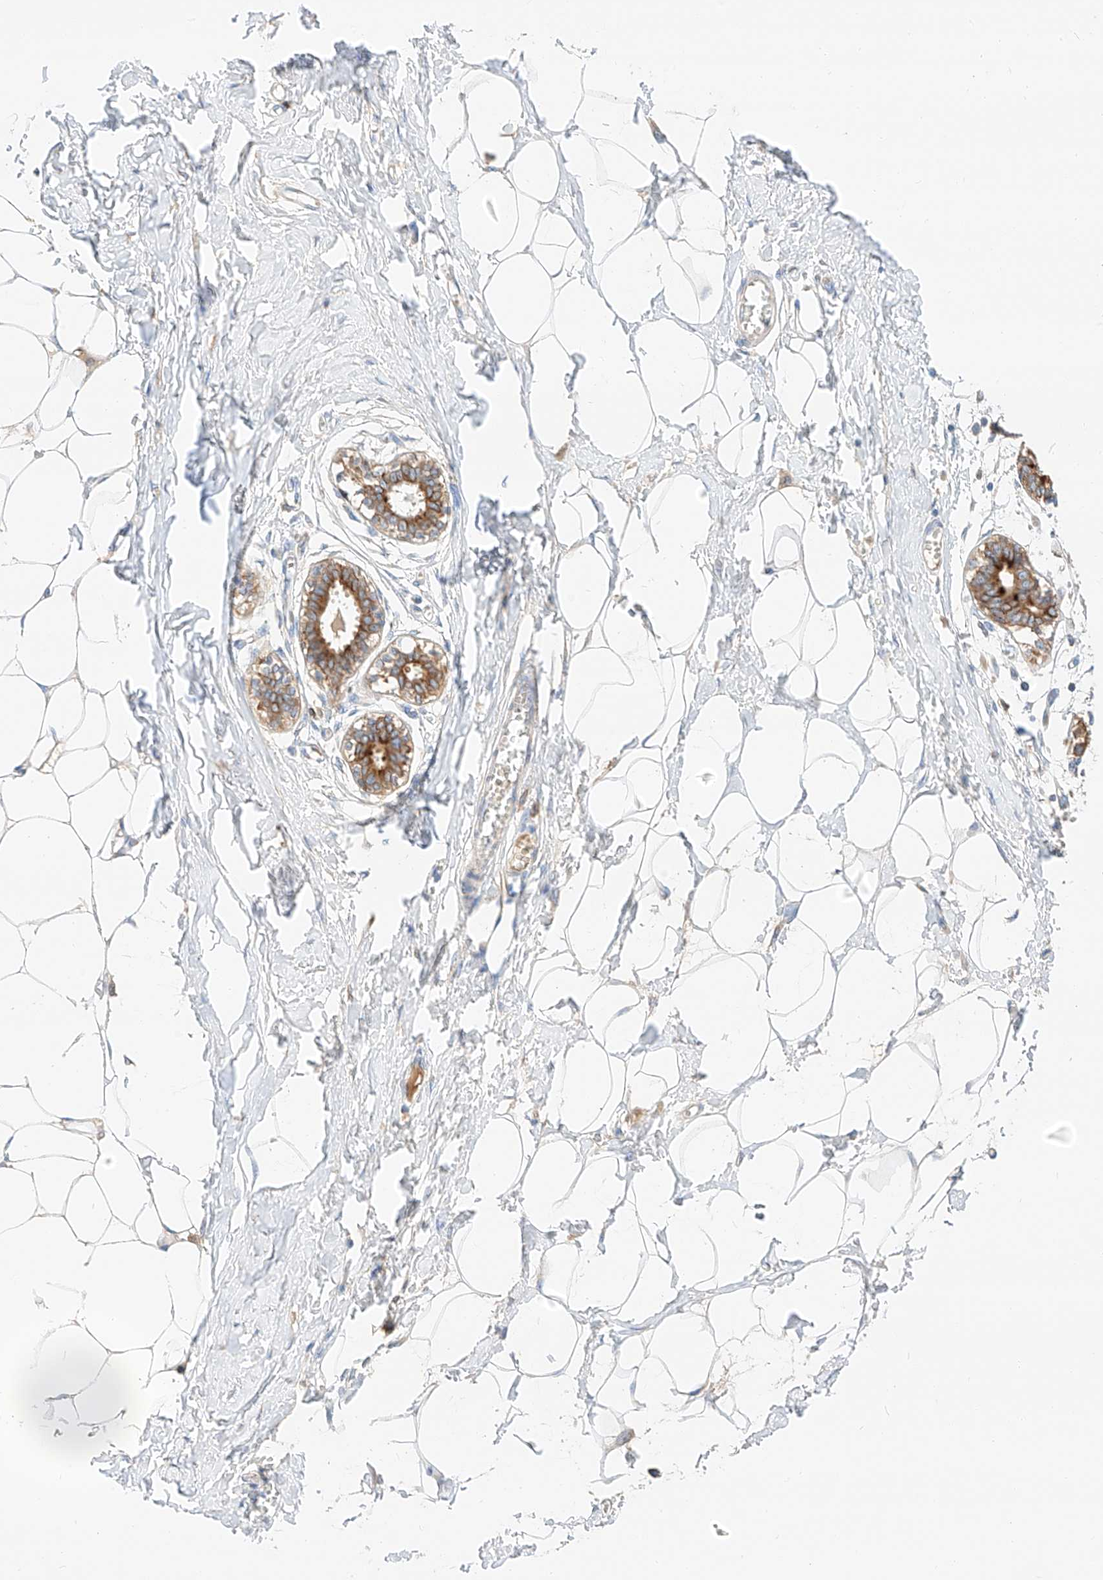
{"staining": {"intensity": "negative", "quantity": "none", "location": "none"}, "tissue": "breast", "cell_type": "Adipocytes", "image_type": "normal", "snomed": [{"axis": "morphology", "description": "Normal tissue, NOS"}, {"axis": "topography", "description": "Breast"}], "caption": "Adipocytes are negative for brown protein staining in normal breast. (DAB IHC with hematoxylin counter stain).", "gene": "MAP7", "patient": {"sex": "female", "age": 27}}